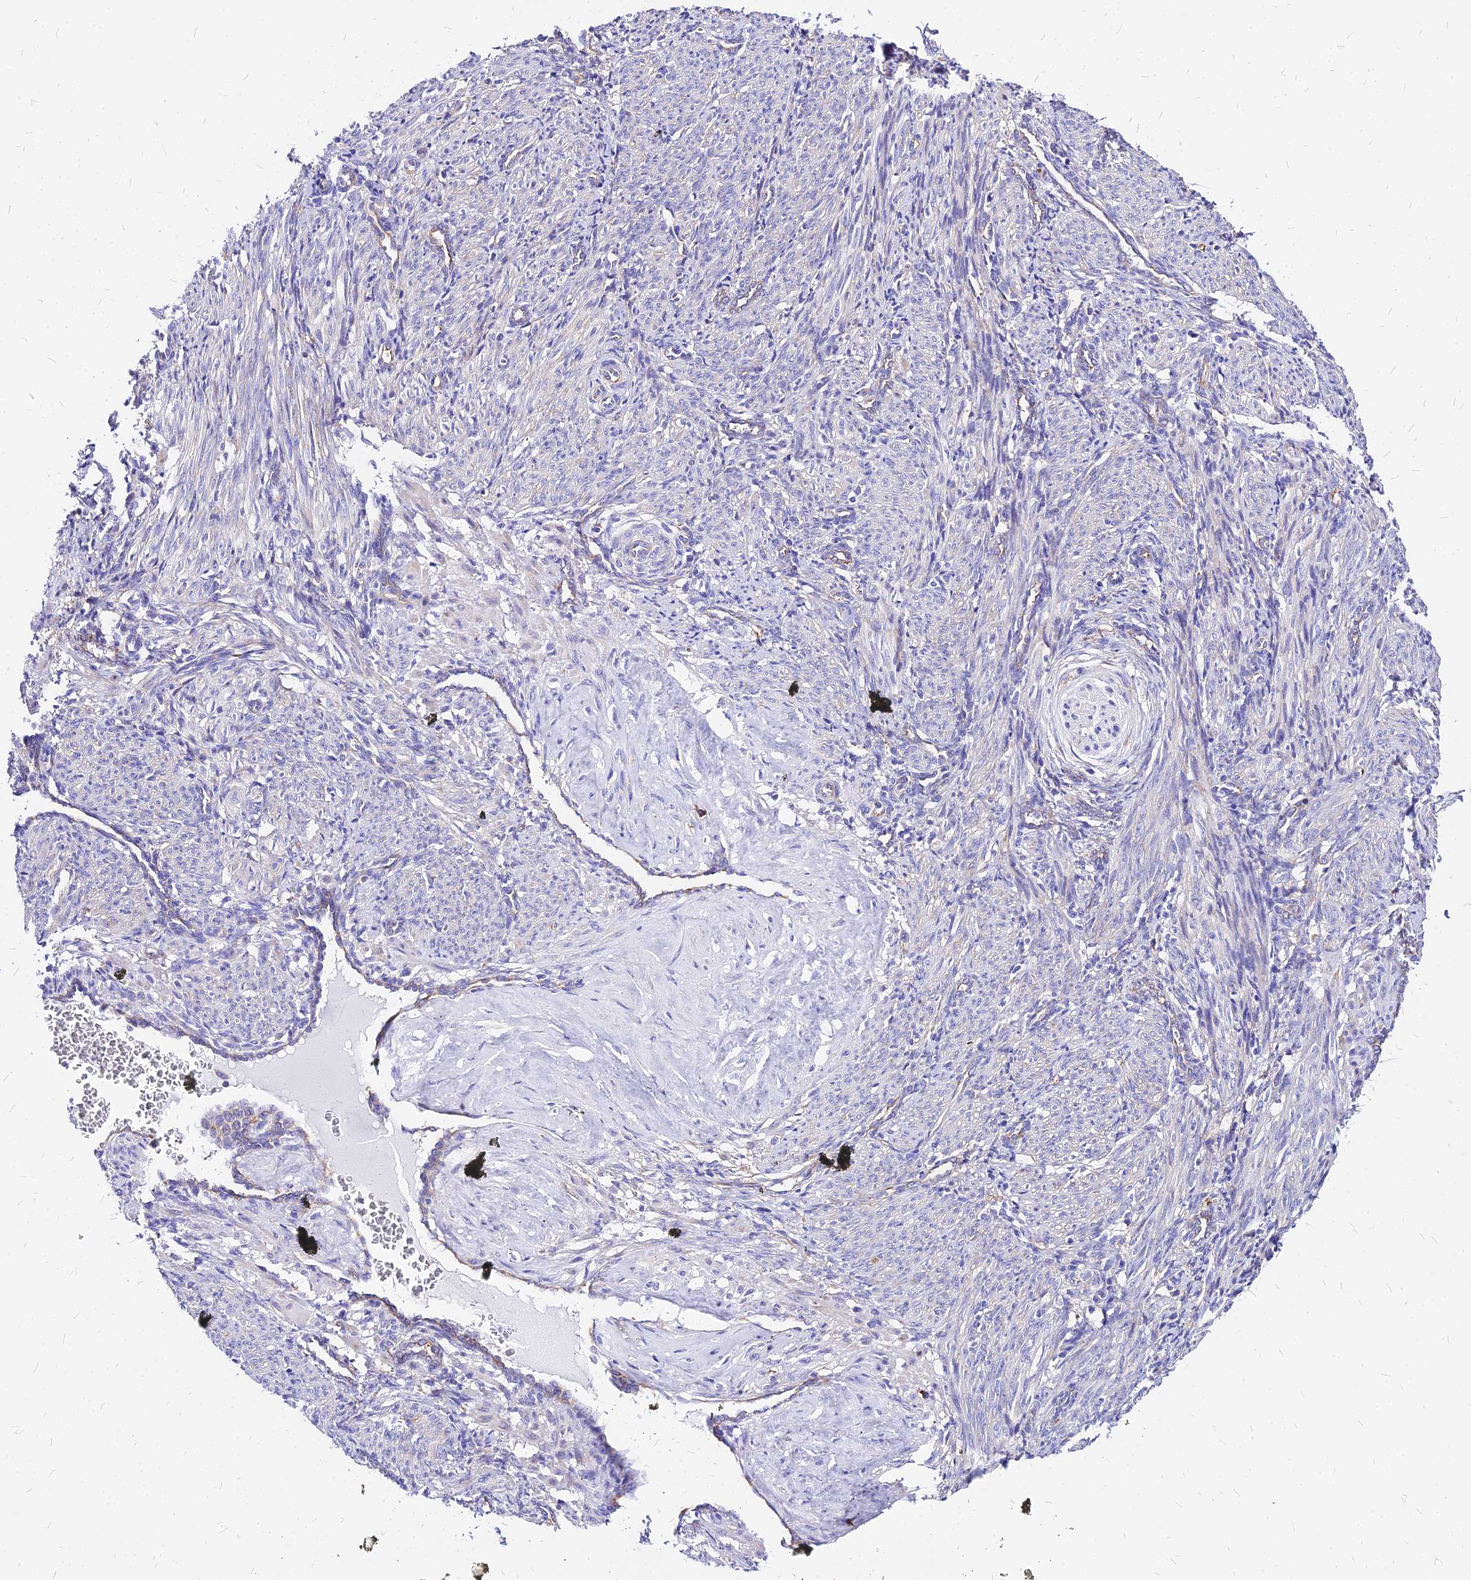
{"staining": {"intensity": "negative", "quantity": "none", "location": "none"}, "tissue": "smooth muscle", "cell_type": "Smooth muscle cells", "image_type": "normal", "snomed": [{"axis": "morphology", "description": "Normal tissue, NOS"}, {"axis": "topography", "description": "Endometrium"}], "caption": "IHC photomicrograph of unremarkable smooth muscle: smooth muscle stained with DAB (3,3'-diaminobenzidine) displays no significant protein expression in smooth muscle cells. (Stains: DAB (3,3'-diaminobenzidine) immunohistochemistry with hematoxylin counter stain, Microscopy: brightfield microscopy at high magnification).", "gene": "RPL19", "patient": {"sex": "female", "age": 33}}